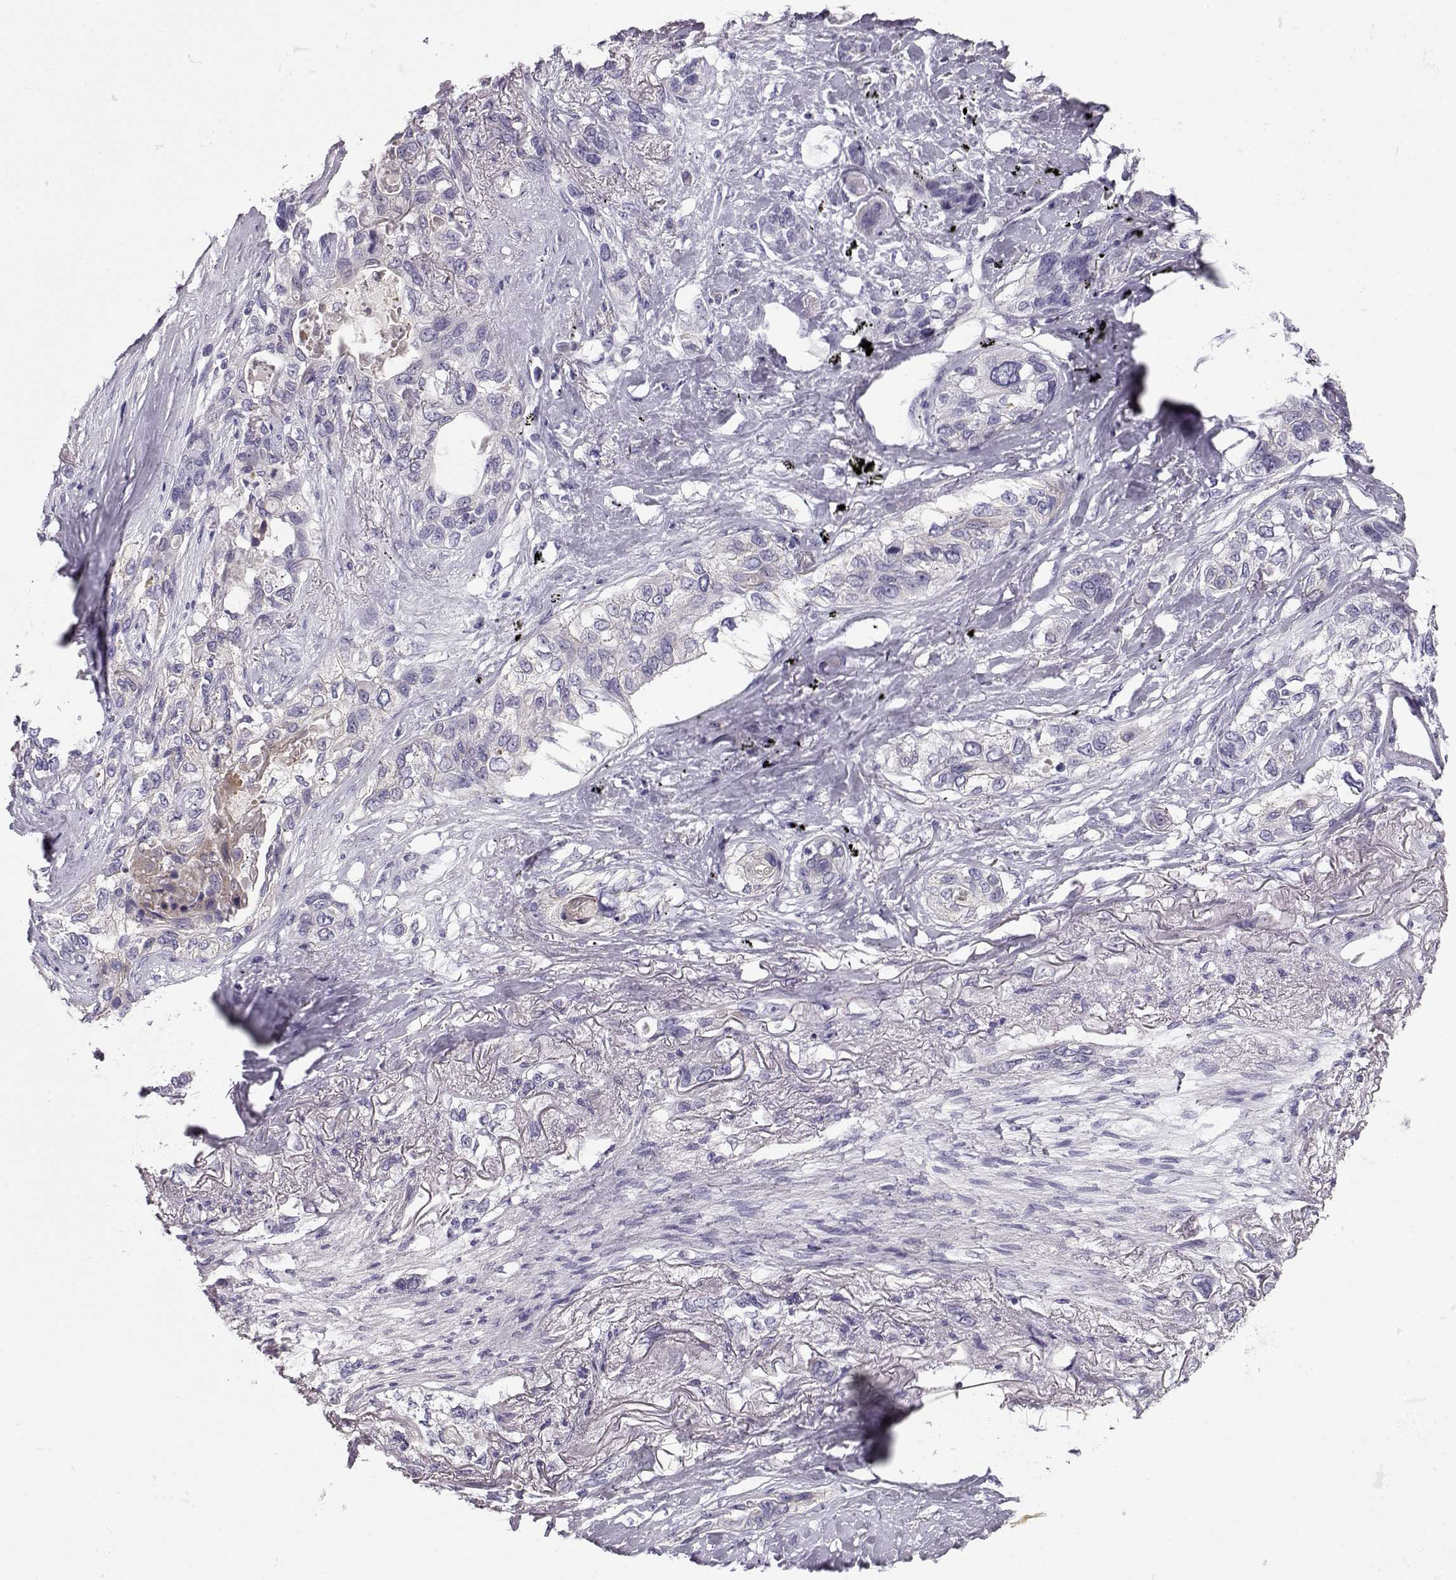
{"staining": {"intensity": "negative", "quantity": "none", "location": "none"}, "tissue": "lung cancer", "cell_type": "Tumor cells", "image_type": "cancer", "snomed": [{"axis": "morphology", "description": "Squamous cell carcinoma, NOS"}, {"axis": "topography", "description": "Lung"}], "caption": "DAB (3,3'-diaminobenzidine) immunohistochemical staining of human lung cancer displays no significant positivity in tumor cells. (DAB (3,3'-diaminobenzidine) immunohistochemistry visualized using brightfield microscopy, high magnification).", "gene": "GPR26", "patient": {"sex": "female", "age": 70}}